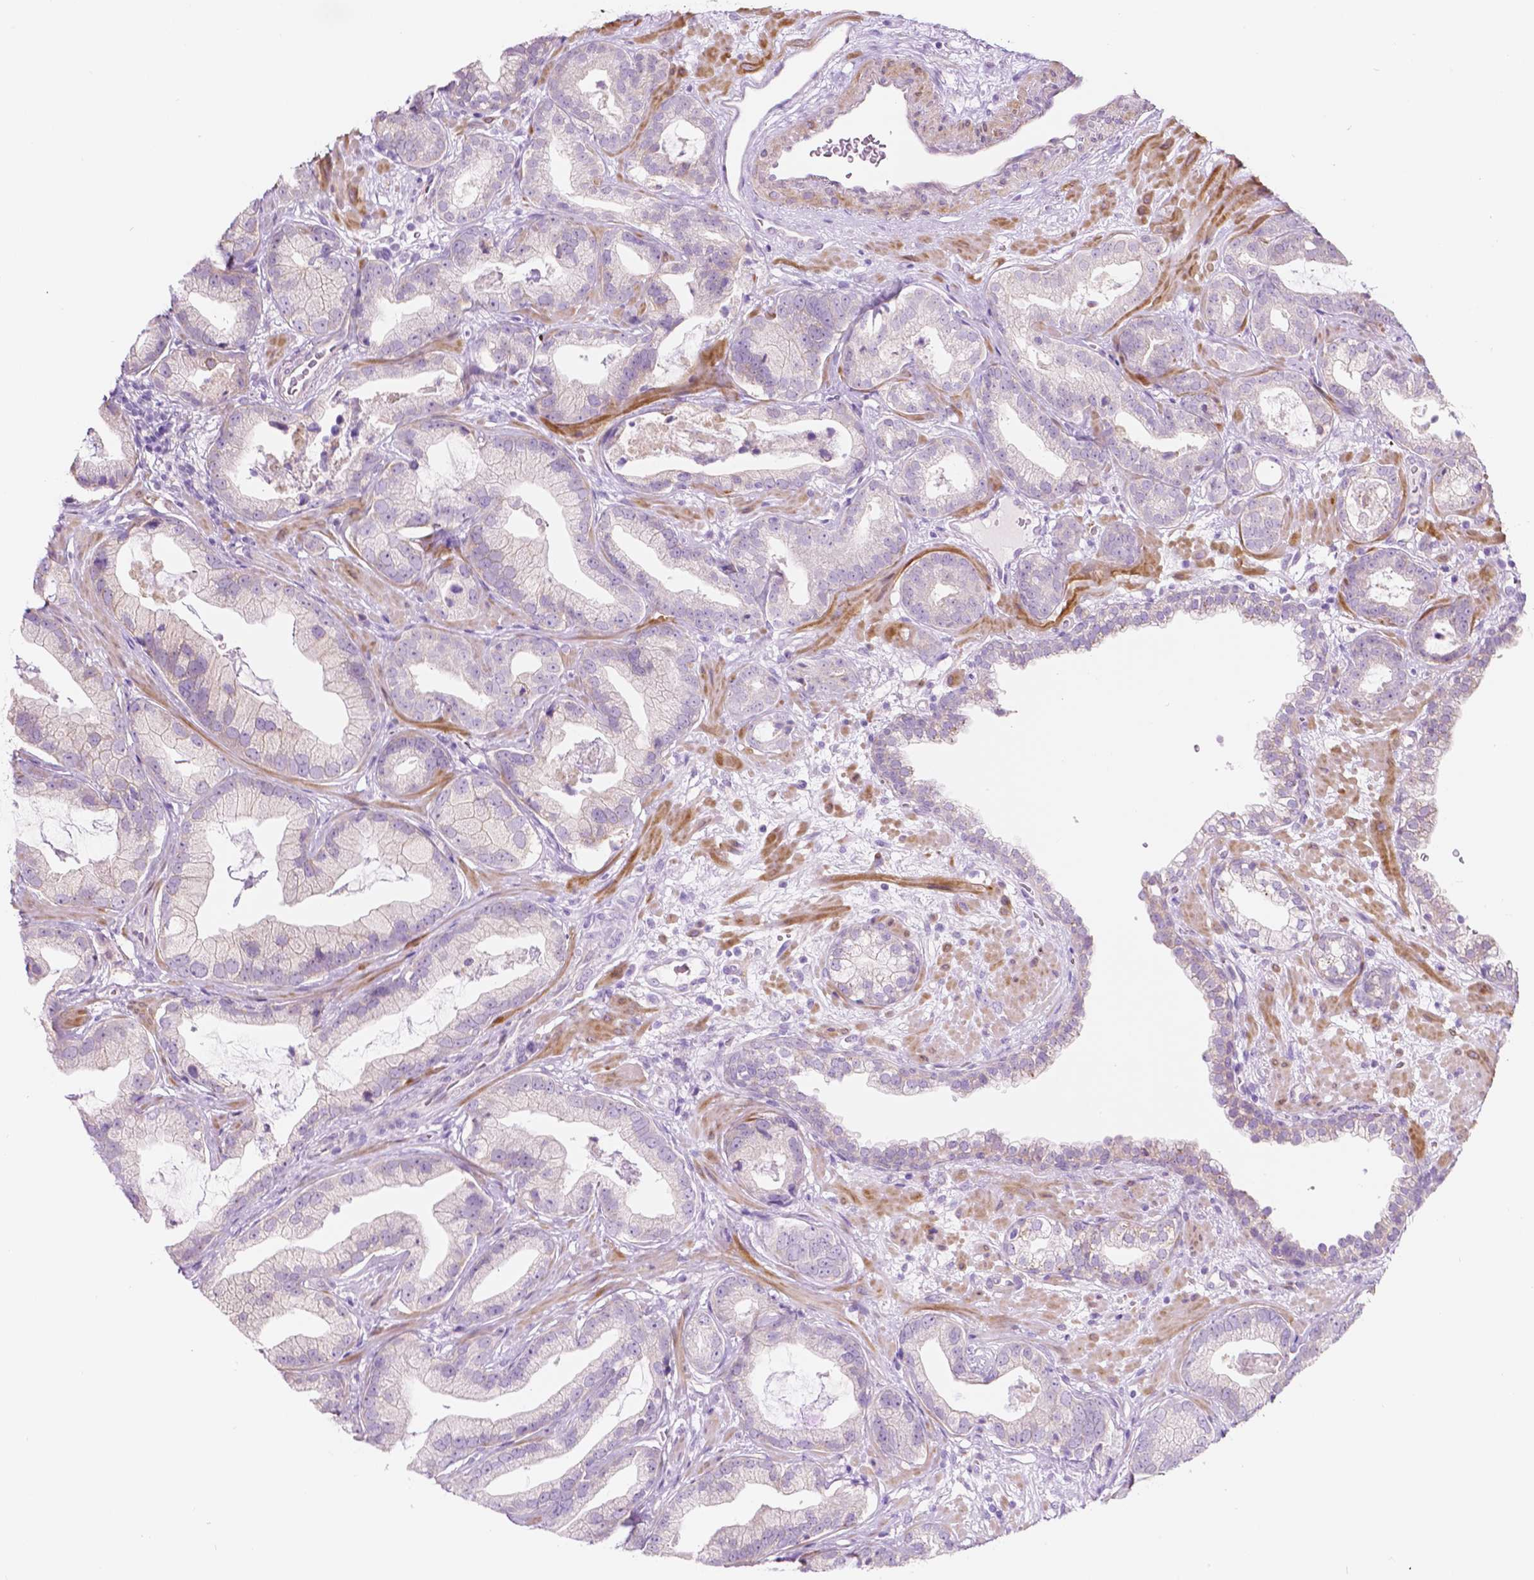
{"staining": {"intensity": "negative", "quantity": "none", "location": "none"}, "tissue": "prostate cancer", "cell_type": "Tumor cells", "image_type": "cancer", "snomed": [{"axis": "morphology", "description": "Adenocarcinoma, Low grade"}, {"axis": "topography", "description": "Prostate"}], "caption": "This micrograph is of low-grade adenocarcinoma (prostate) stained with immunohistochemistry to label a protein in brown with the nuclei are counter-stained blue. There is no staining in tumor cells.", "gene": "NOS1AP", "patient": {"sex": "male", "age": 62}}